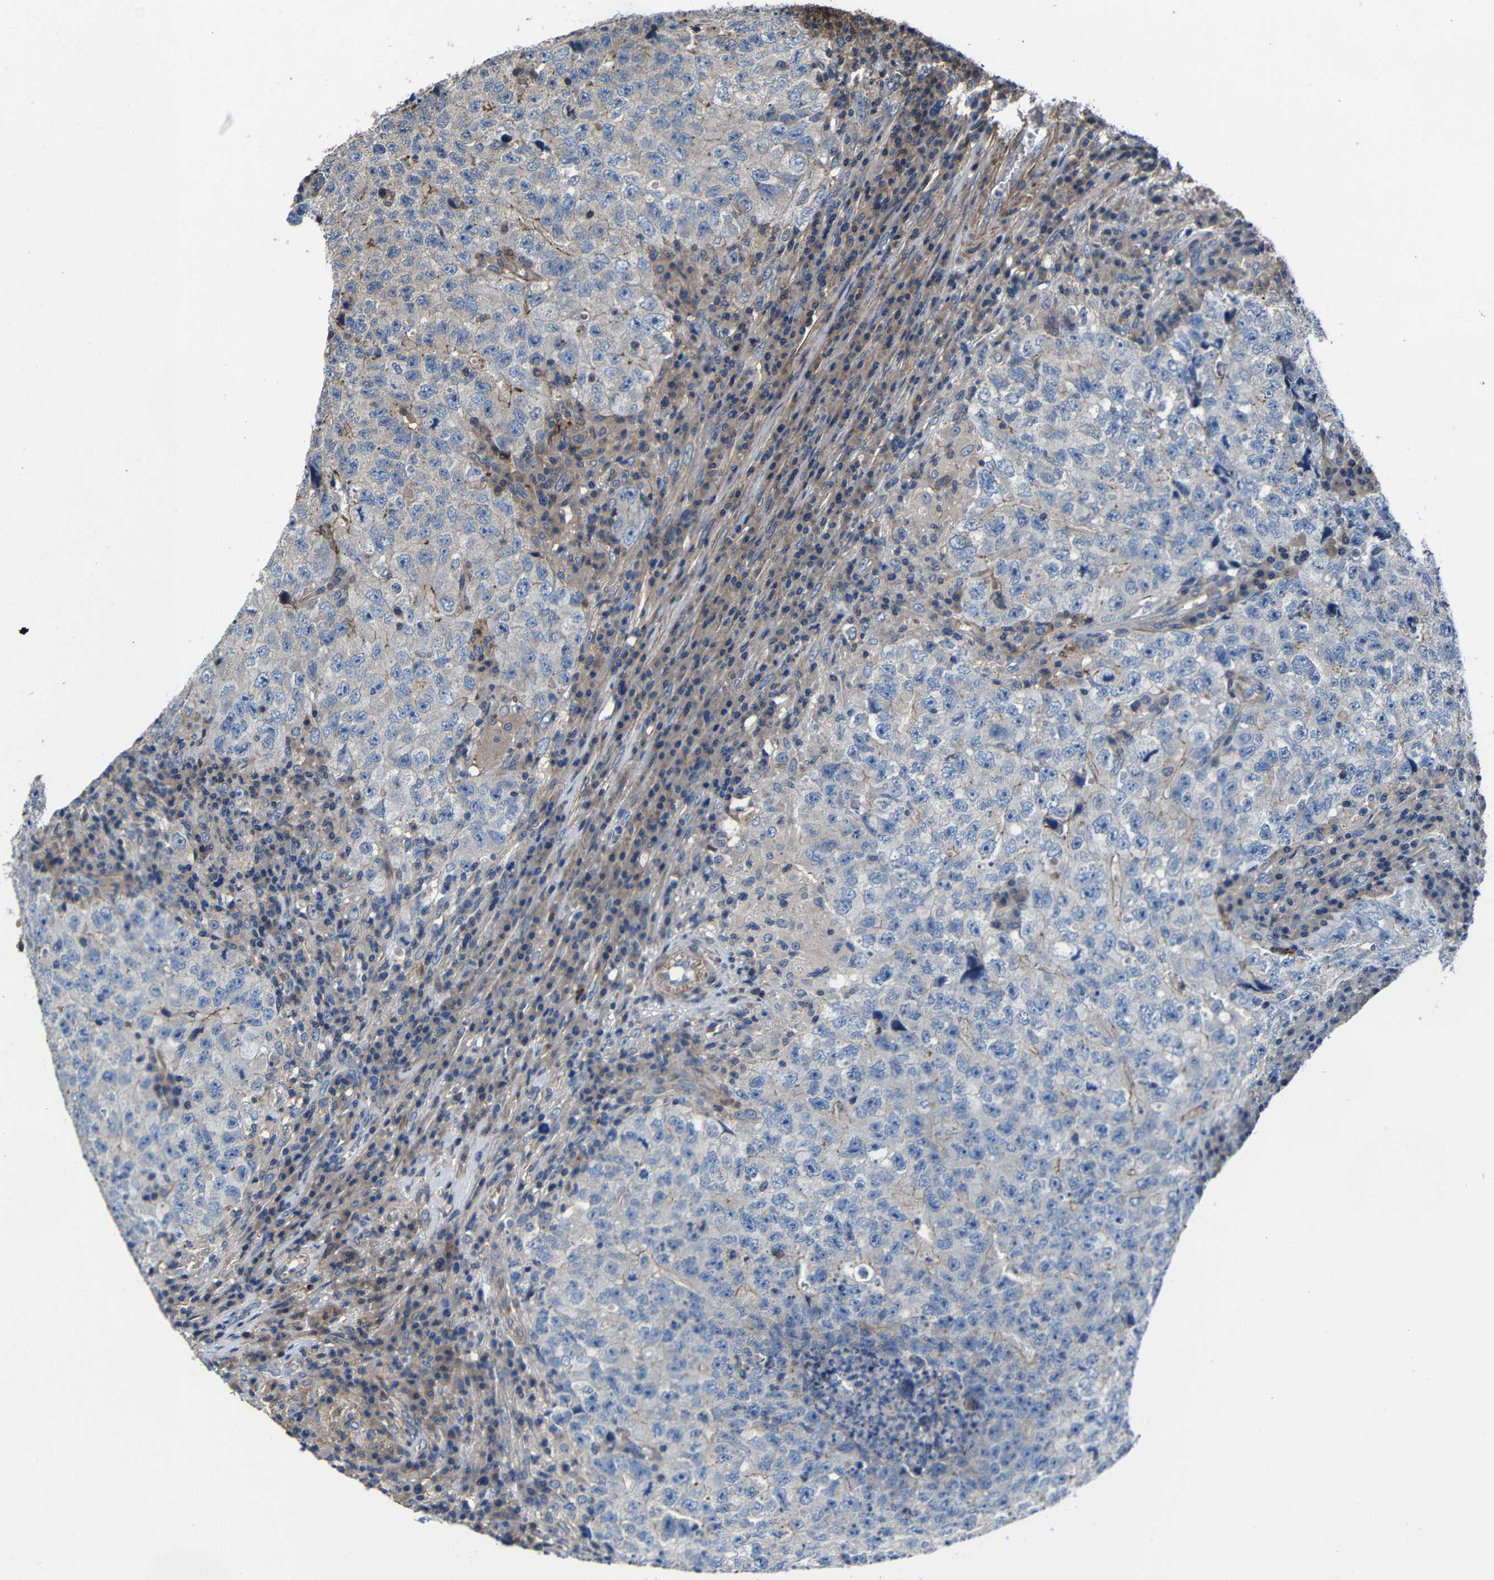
{"staining": {"intensity": "weak", "quantity": "<25%", "location": "cytoplasmic/membranous"}, "tissue": "testis cancer", "cell_type": "Tumor cells", "image_type": "cancer", "snomed": [{"axis": "morphology", "description": "Necrosis, NOS"}, {"axis": "morphology", "description": "Carcinoma, Embryonal, NOS"}, {"axis": "topography", "description": "Testis"}], "caption": "High magnification brightfield microscopy of embryonal carcinoma (testis) stained with DAB (brown) and counterstained with hematoxylin (blue): tumor cells show no significant expression.", "gene": "GDI1", "patient": {"sex": "male", "age": 19}}